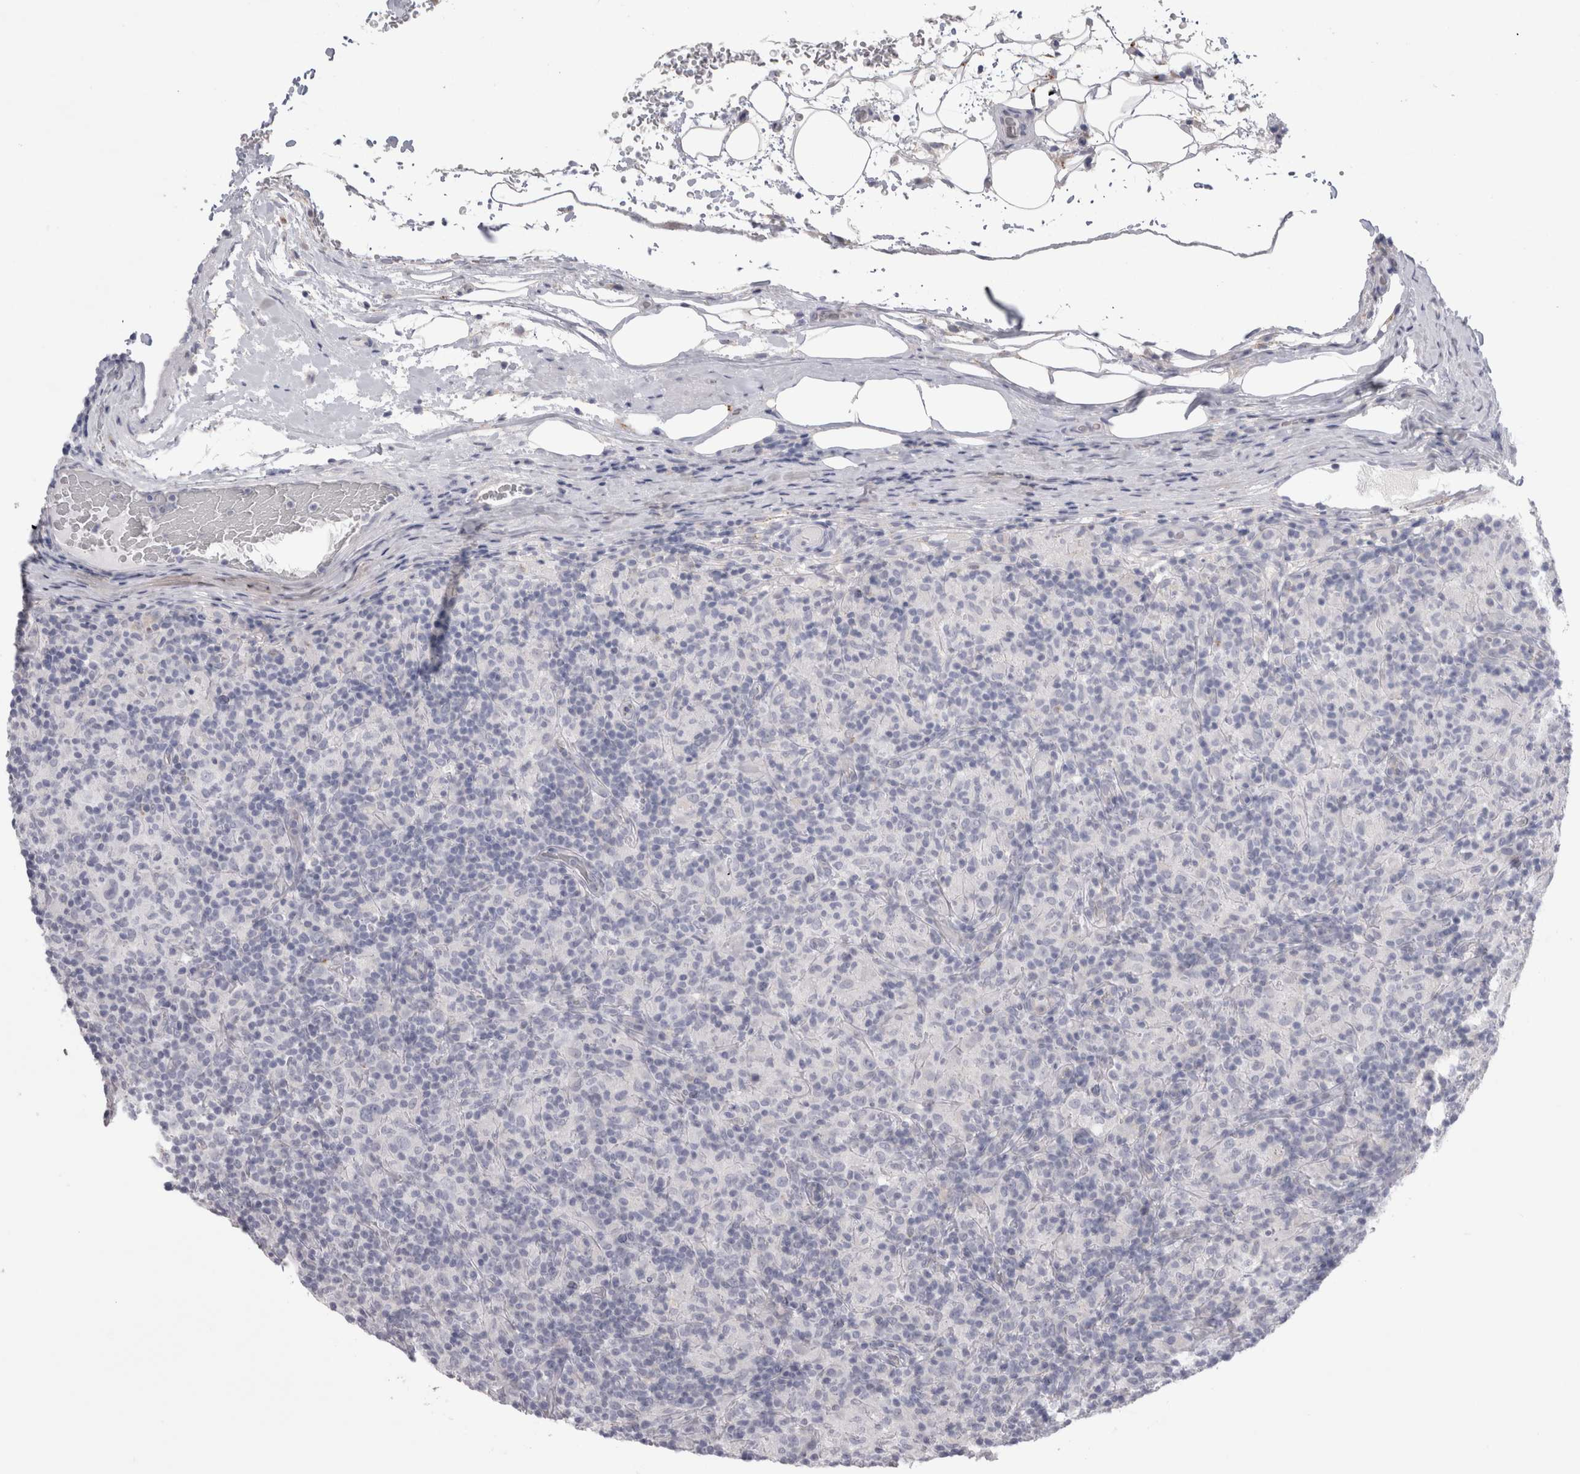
{"staining": {"intensity": "negative", "quantity": "none", "location": "none"}, "tissue": "lymphoma", "cell_type": "Tumor cells", "image_type": "cancer", "snomed": [{"axis": "morphology", "description": "Hodgkin's disease, NOS"}, {"axis": "topography", "description": "Lymph node"}], "caption": "Tumor cells are negative for brown protein staining in Hodgkin's disease.", "gene": "EPDR1", "patient": {"sex": "male", "age": 70}}